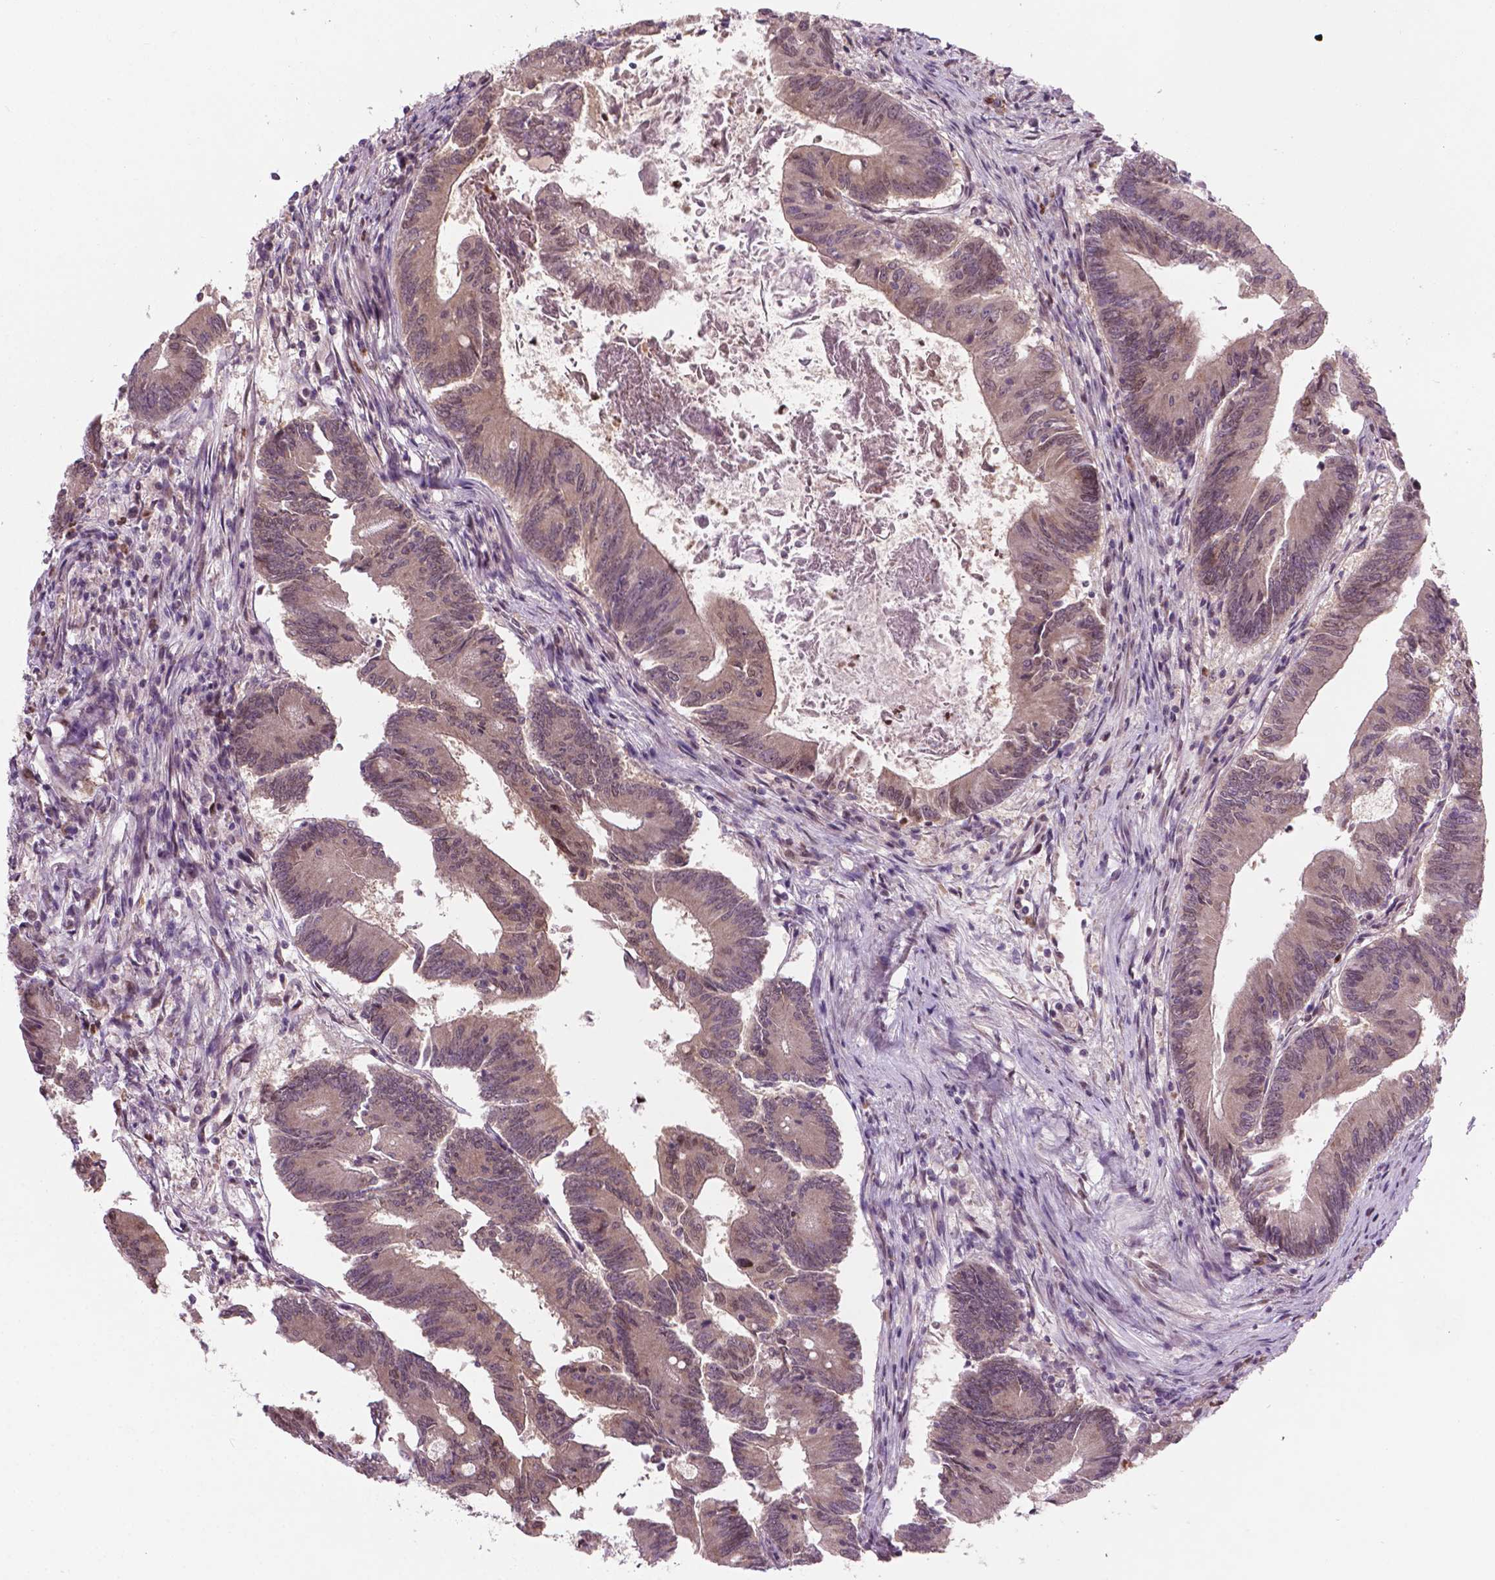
{"staining": {"intensity": "negative", "quantity": "none", "location": "none"}, "tissue": "colorectal cancer", "cell_type": "Tumor cells", "image_type": "cancer", "snomed": [{"axis": "morphology", "description": "Adenocarcinoma, NOS"}, {"axis": "topography", "description": "Colon"}], "caption": "Immunohistochemistry (IHC) image of neoplastic tissue: colorectal adenocarcinoma stained with DAB (3,3'-diaminobenzidine) exhibits no significant protein expression in tumor cells.", "gene": "NFAT5", "patient": {"sex": "female", "age": 70}}